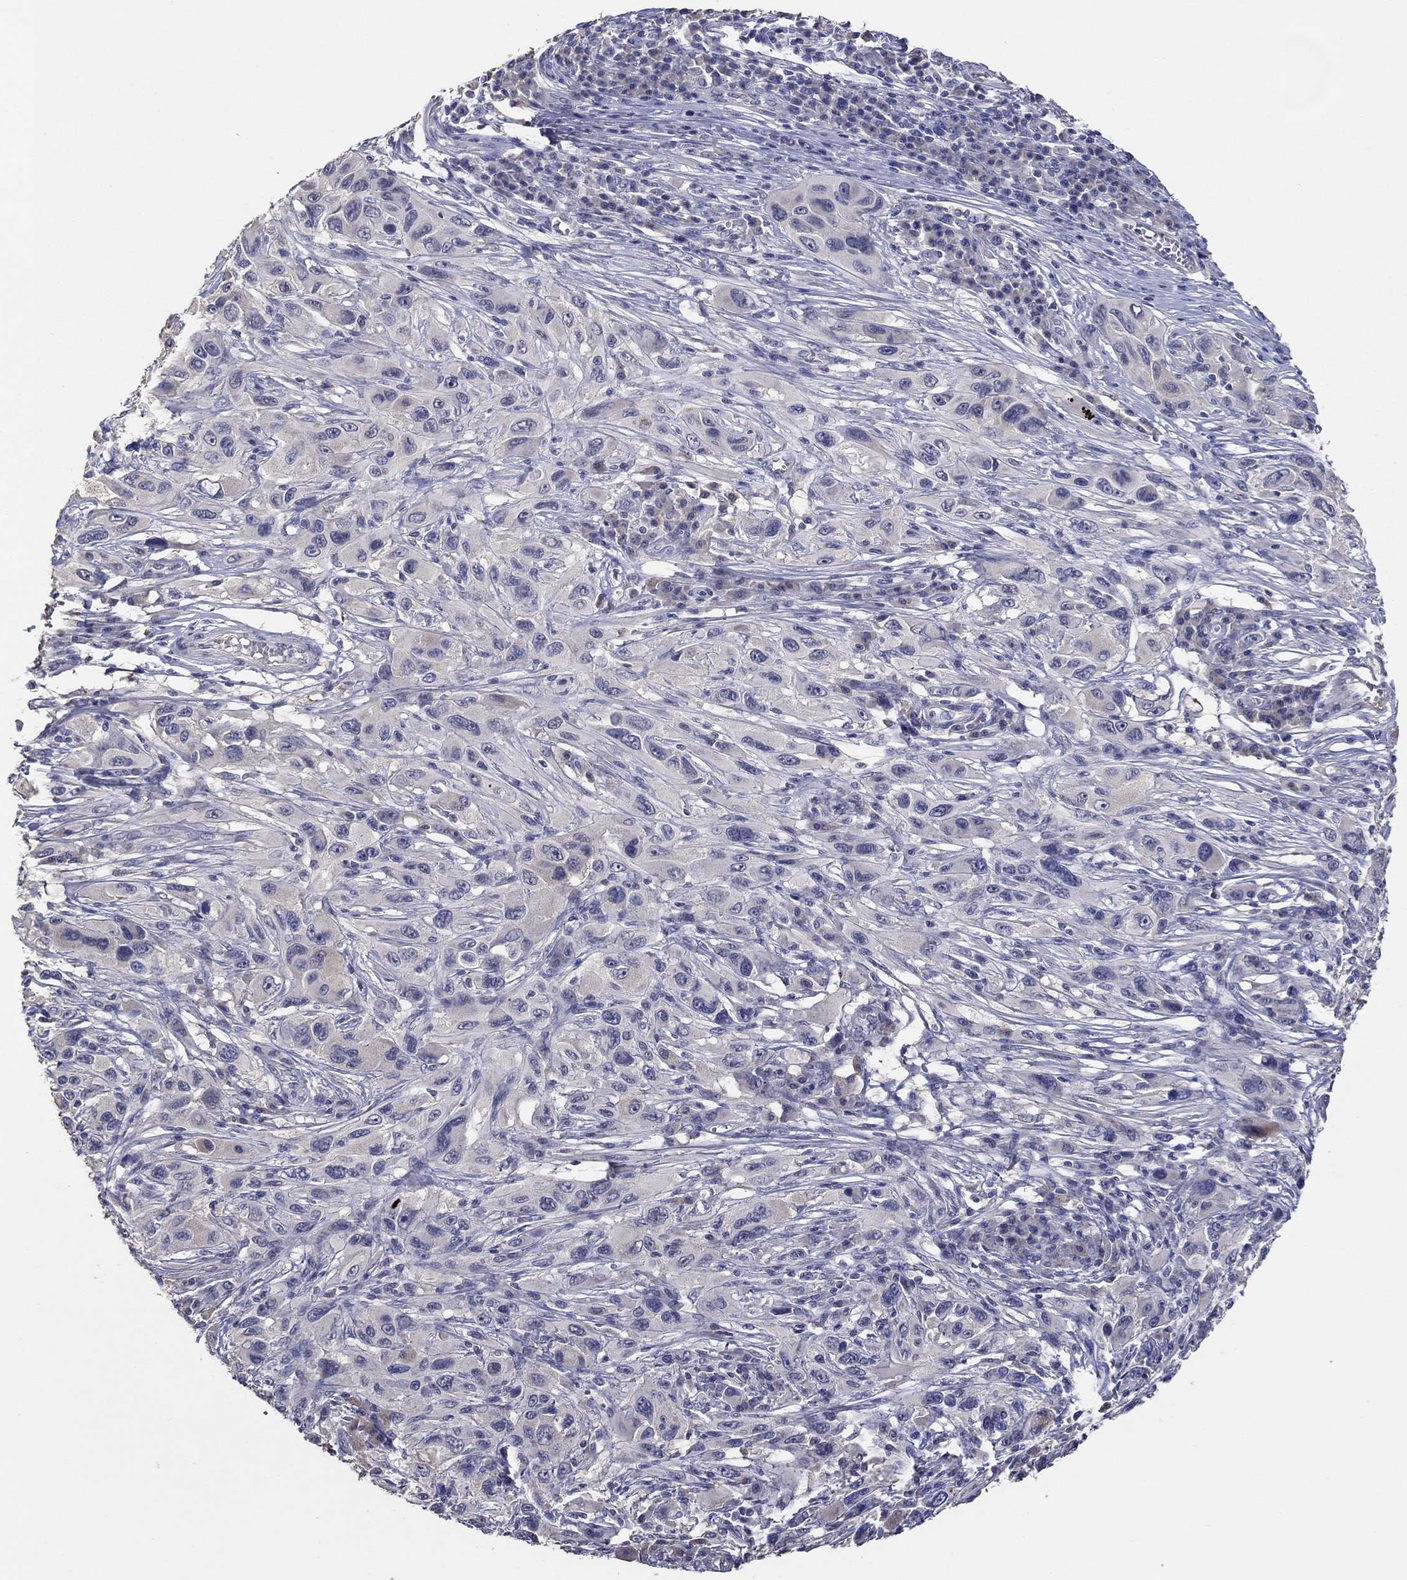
{"staining": {"intensity": "negative", "quantity": "none", "location": "none"}, "tissue": "melanoma", "cell_type": "Tumor cells", "image_type": "cancer", "snomed": [{"axis": "morphology", "description": "Malignant melanoma, NOS"}, {"axis": "topography", "description": "Skin"}], "caption": "Tumor cells show no significant positivity in malignant melanoma. The staining is performed using DAB (3,3'-diaminobenzidine) brown chromogen with nuclei counter-stained in using hematoxylin.", "gene": "DOCK3", "patient": {"sex": "male", "age": 53}}